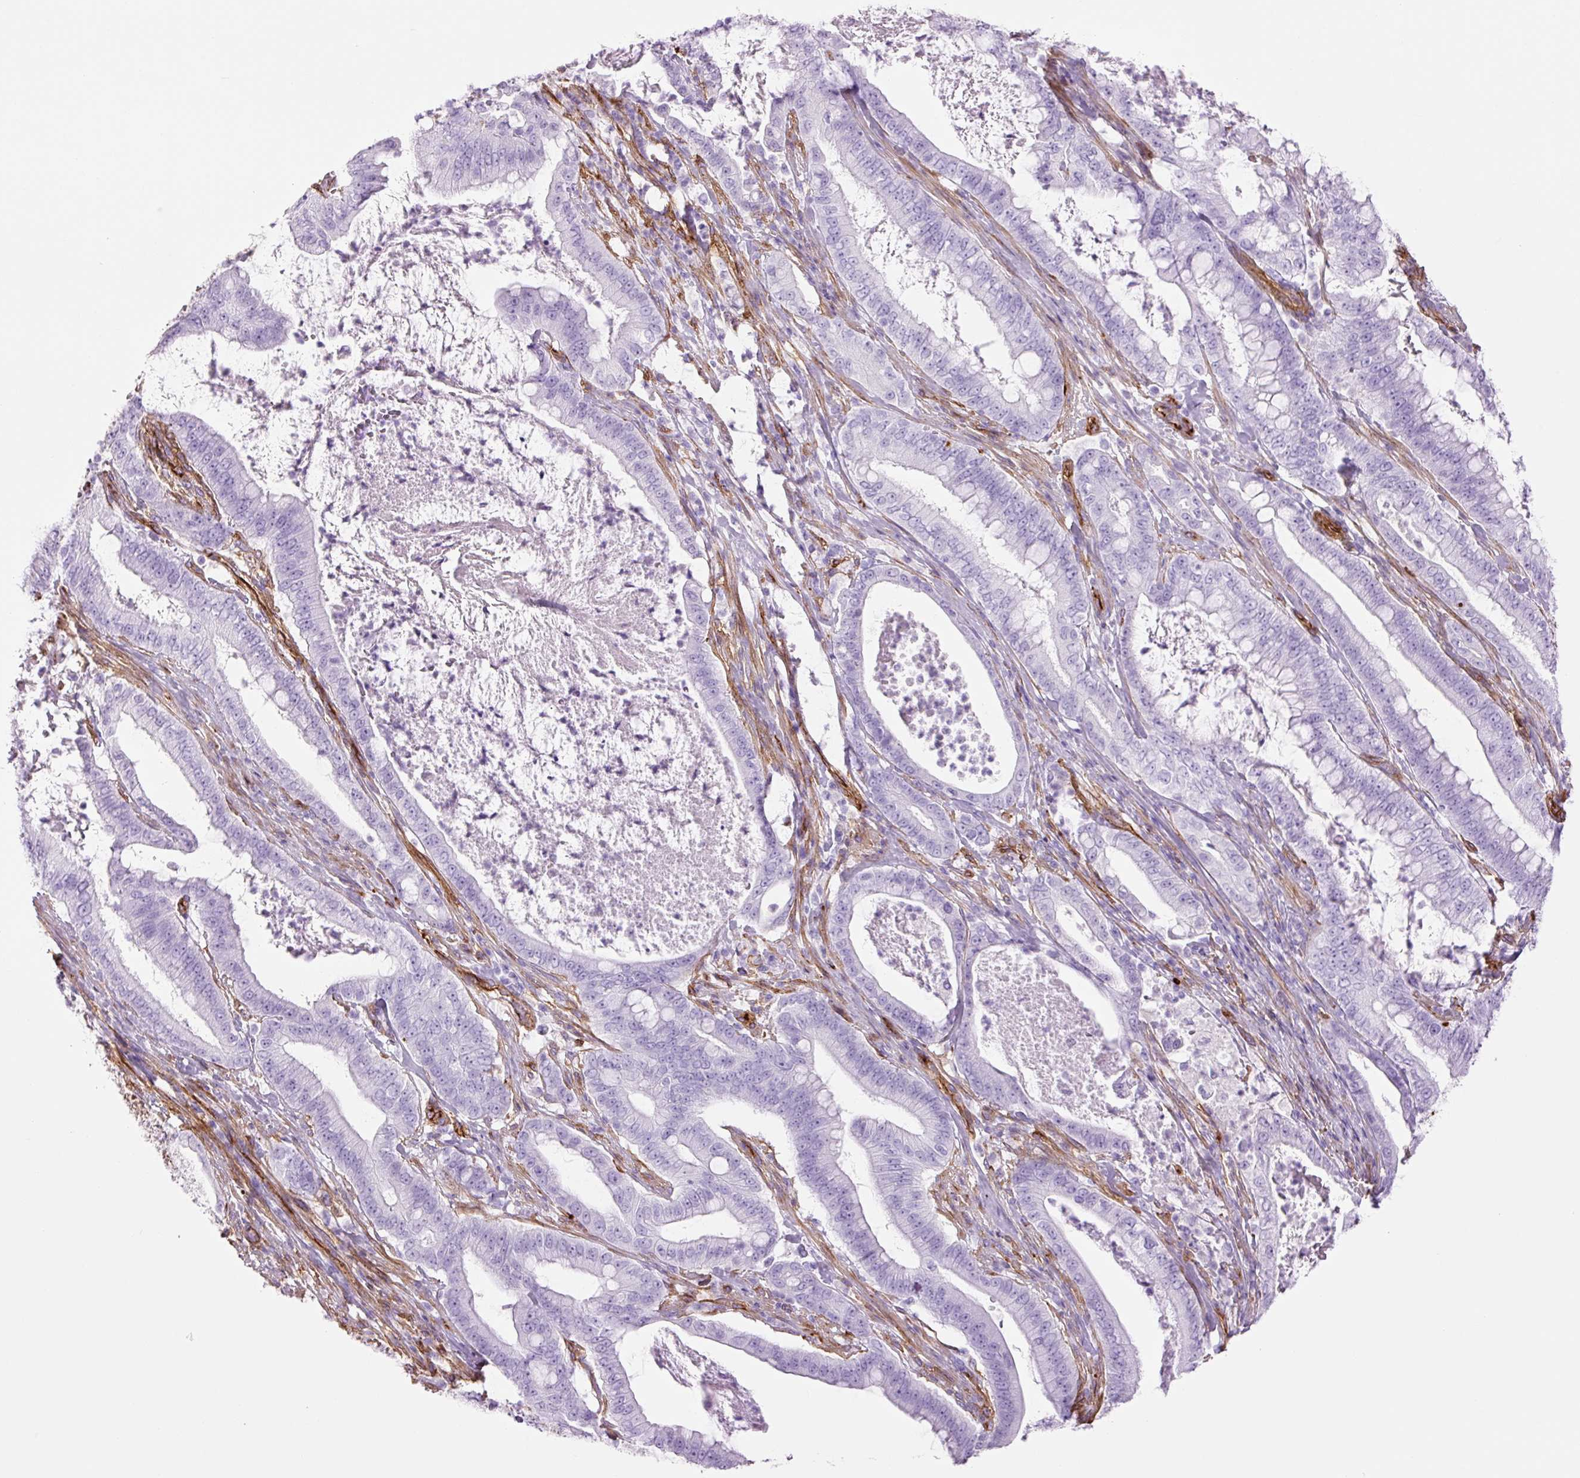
{"staining": {"intensity": "negative", "quantity": "none", "location": "none"}, "tissue": "pancreatic cancer", "cell_type": "Tumor cells", "image_type": "cancer", "snomed": [{"axis": "morphology", "description": "Adenocarcinoma, NOS"}, {"axis": "topography", "description": "Pancreas"}], "caption": "Immunohistochemical staining of human pancreatic cancer demonstrates no significant staining in tumor cells. (DAB (3,3'-diaminobenzidine) IHC visualized using brightfield microscopy, high magnification).", "gene": "CAV1", "patient": {"sex": "male", "age": 71}}